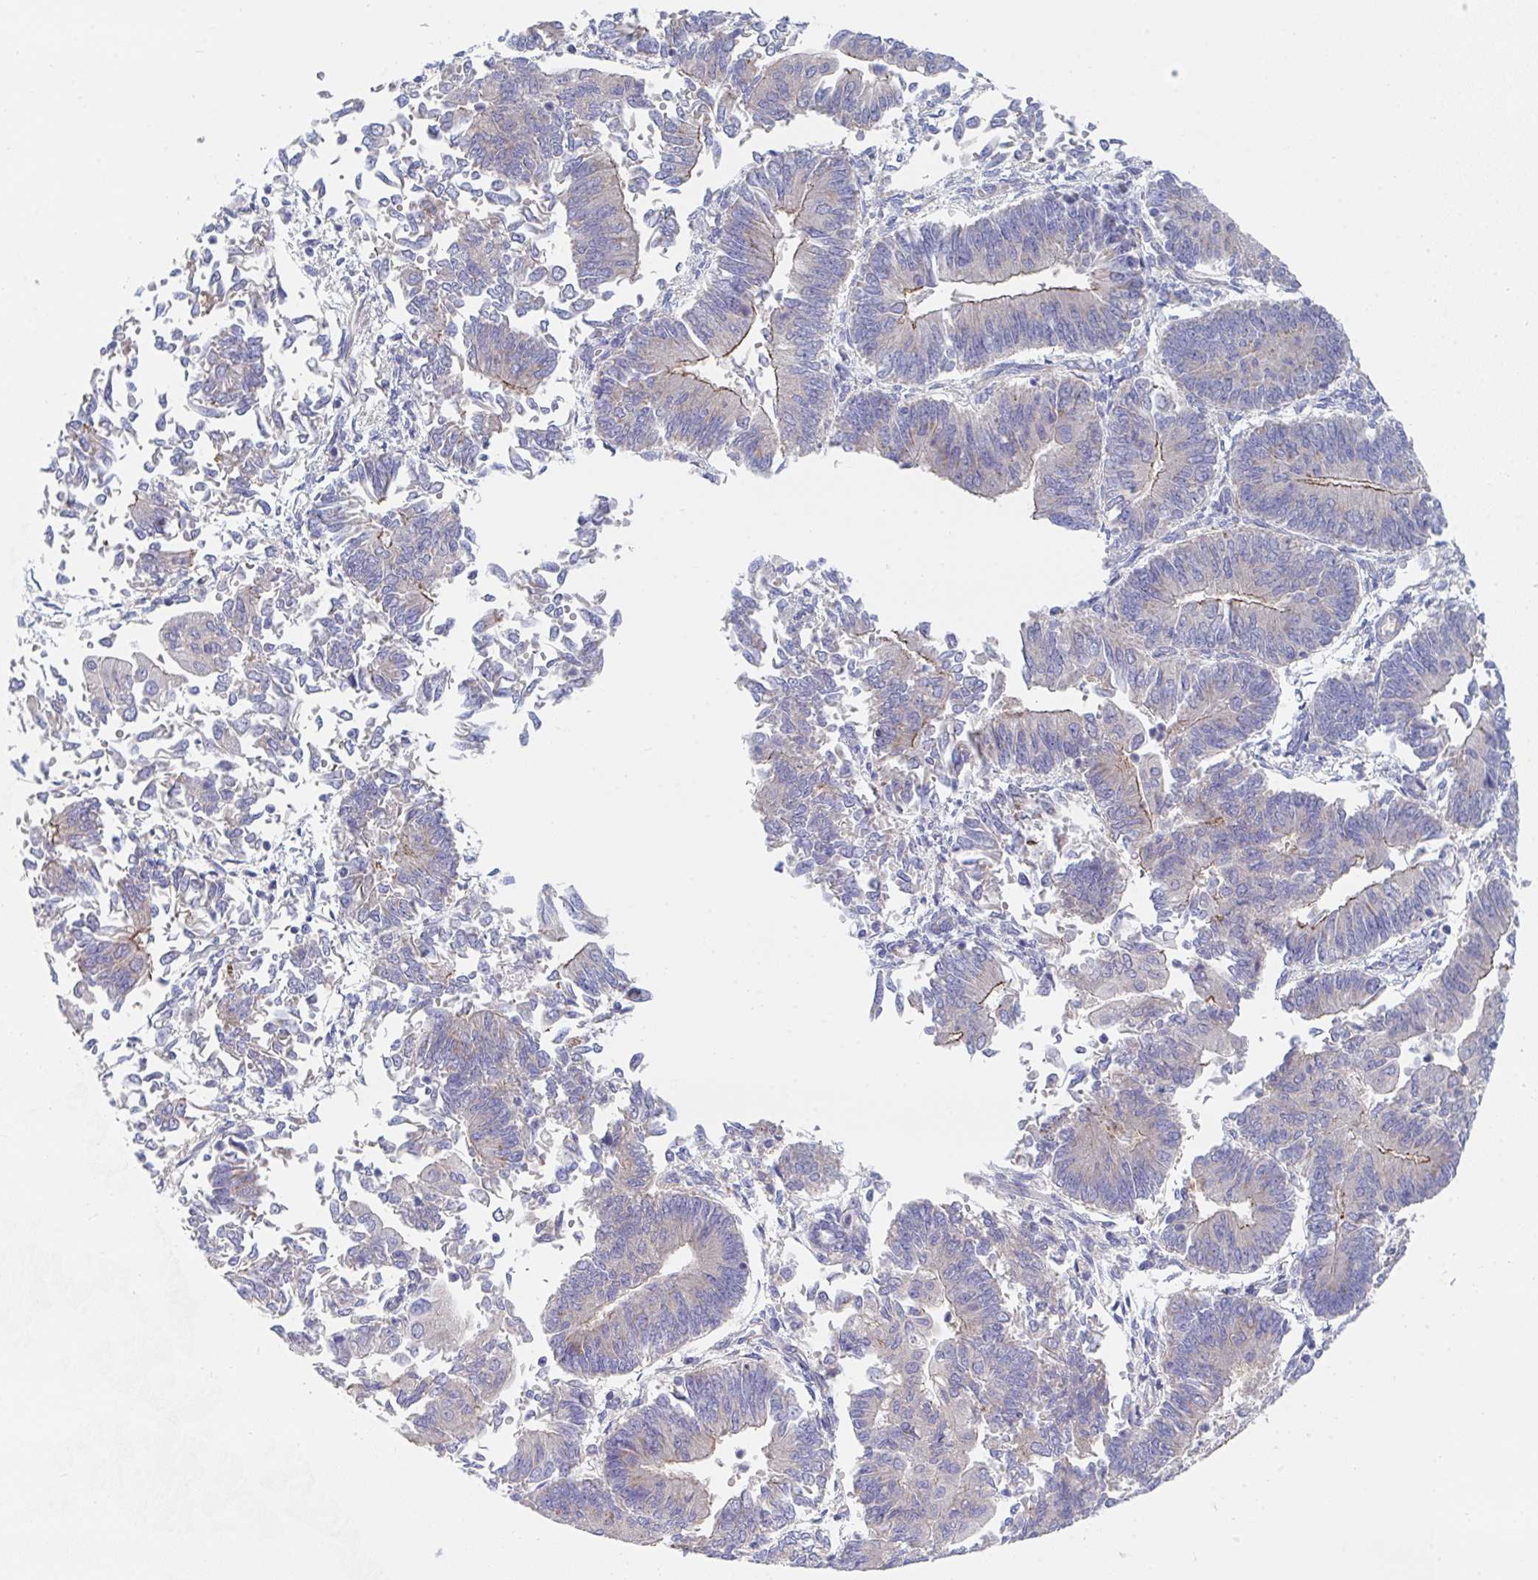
{"staining": {"intensity": "moderate", "quantity": "<25%", "location": "cytoplasmic/membranous"}, "tissue": "endometrial cancer", "cell_type": "Tumor cells", "image_type": "cancer", "snomed": [{"axis": "morphology", "description": "Adenocarcinoma, NOS"}, {"axis": "topography", "description": "Endometrium"}], "caption": "Immunohistochemistry (IHC) of endometrial cancer (adenocarcinoma) demonstrates low levels of moderate cytoplasmic/membranous staining in about <25% of tumor cells.", "gene": "P2RX3", "patient": {"sex": "female", "age": 65}}